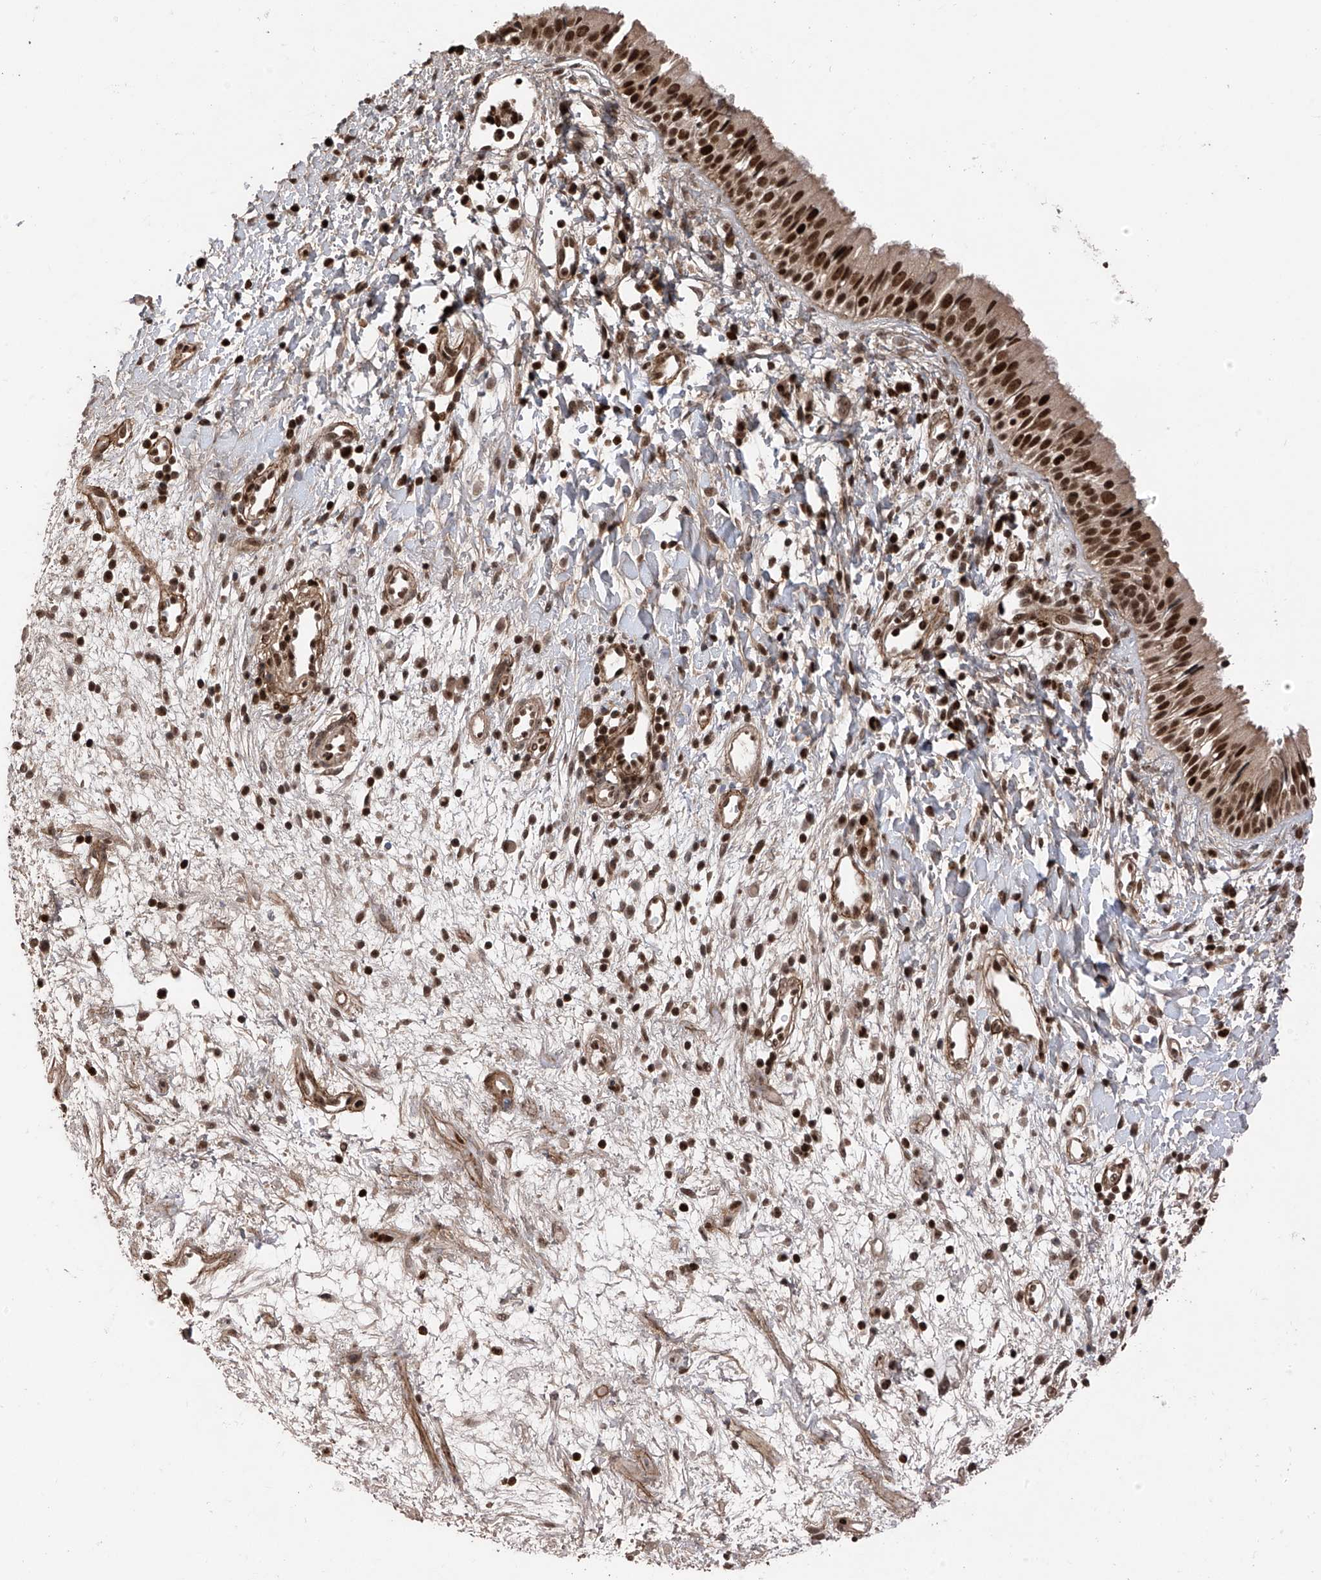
{"staining": {"intensity": "strong", "quantity": ">75%", "location": "cytoplasmic/membranous,nuclear"}, "tissue": "nasopharynx", "cell_type": "Respiratory epithelial cells", "image_type": "normal", "snomed": [{"axis": "morphology", "description": "Normal tissue, NOS"}, {"axis": "topography", "description": "Nasopharynx"}], "caption": "Respiratory epithelial cells exhibit strong cytoplasmic/membranous,nuclear staining in about >75% of cells in unremarkable nasopharynx. (DAB (3,3'-diaminobenzidine) IHC, brown staining for protein, blue staining for nuclei).", "gene": "DNAJC9", "patient": {"sex": "male", "age": 22}}